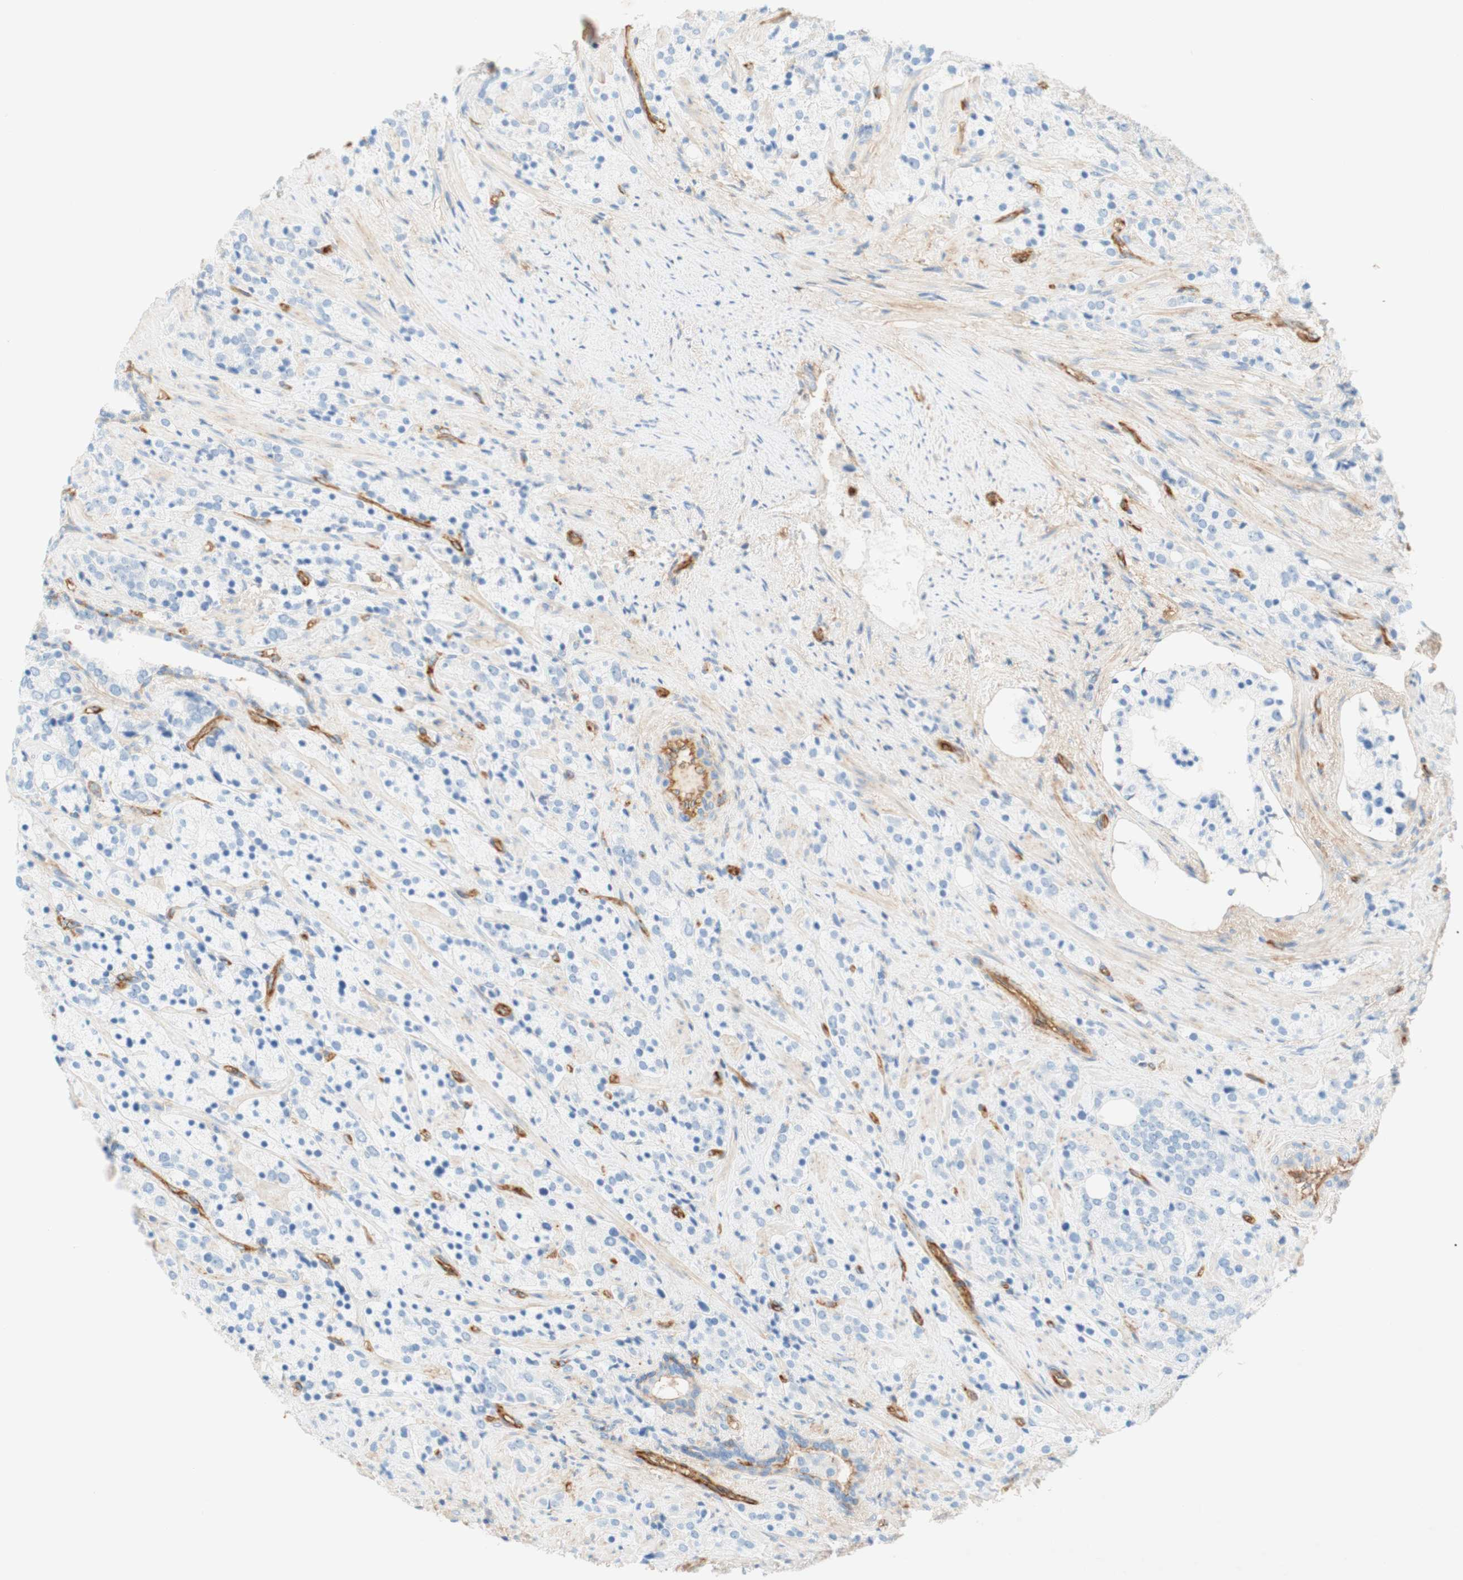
{"staining": {"intensity": "negative", "quantity": "none", "location": "none"}, "tissue": "prostate cancer", "cell_type": "Tumor cells", "image_type": "cancer", "snomed": [{"axis": "morphology", "description": "Adenocarcinoma, High grade"}, {"axis": "topography", "description": "Prostate"}], "caption": "DAB immunohistochemical staining of prostate cancer displays no significant staining in tumor cells. The staining is performed using DAB brown chromogen with nuclei counter-stained in using hematoxylin.", "gene": "STOM", "patient": {"sex": "male", "age": 71}}